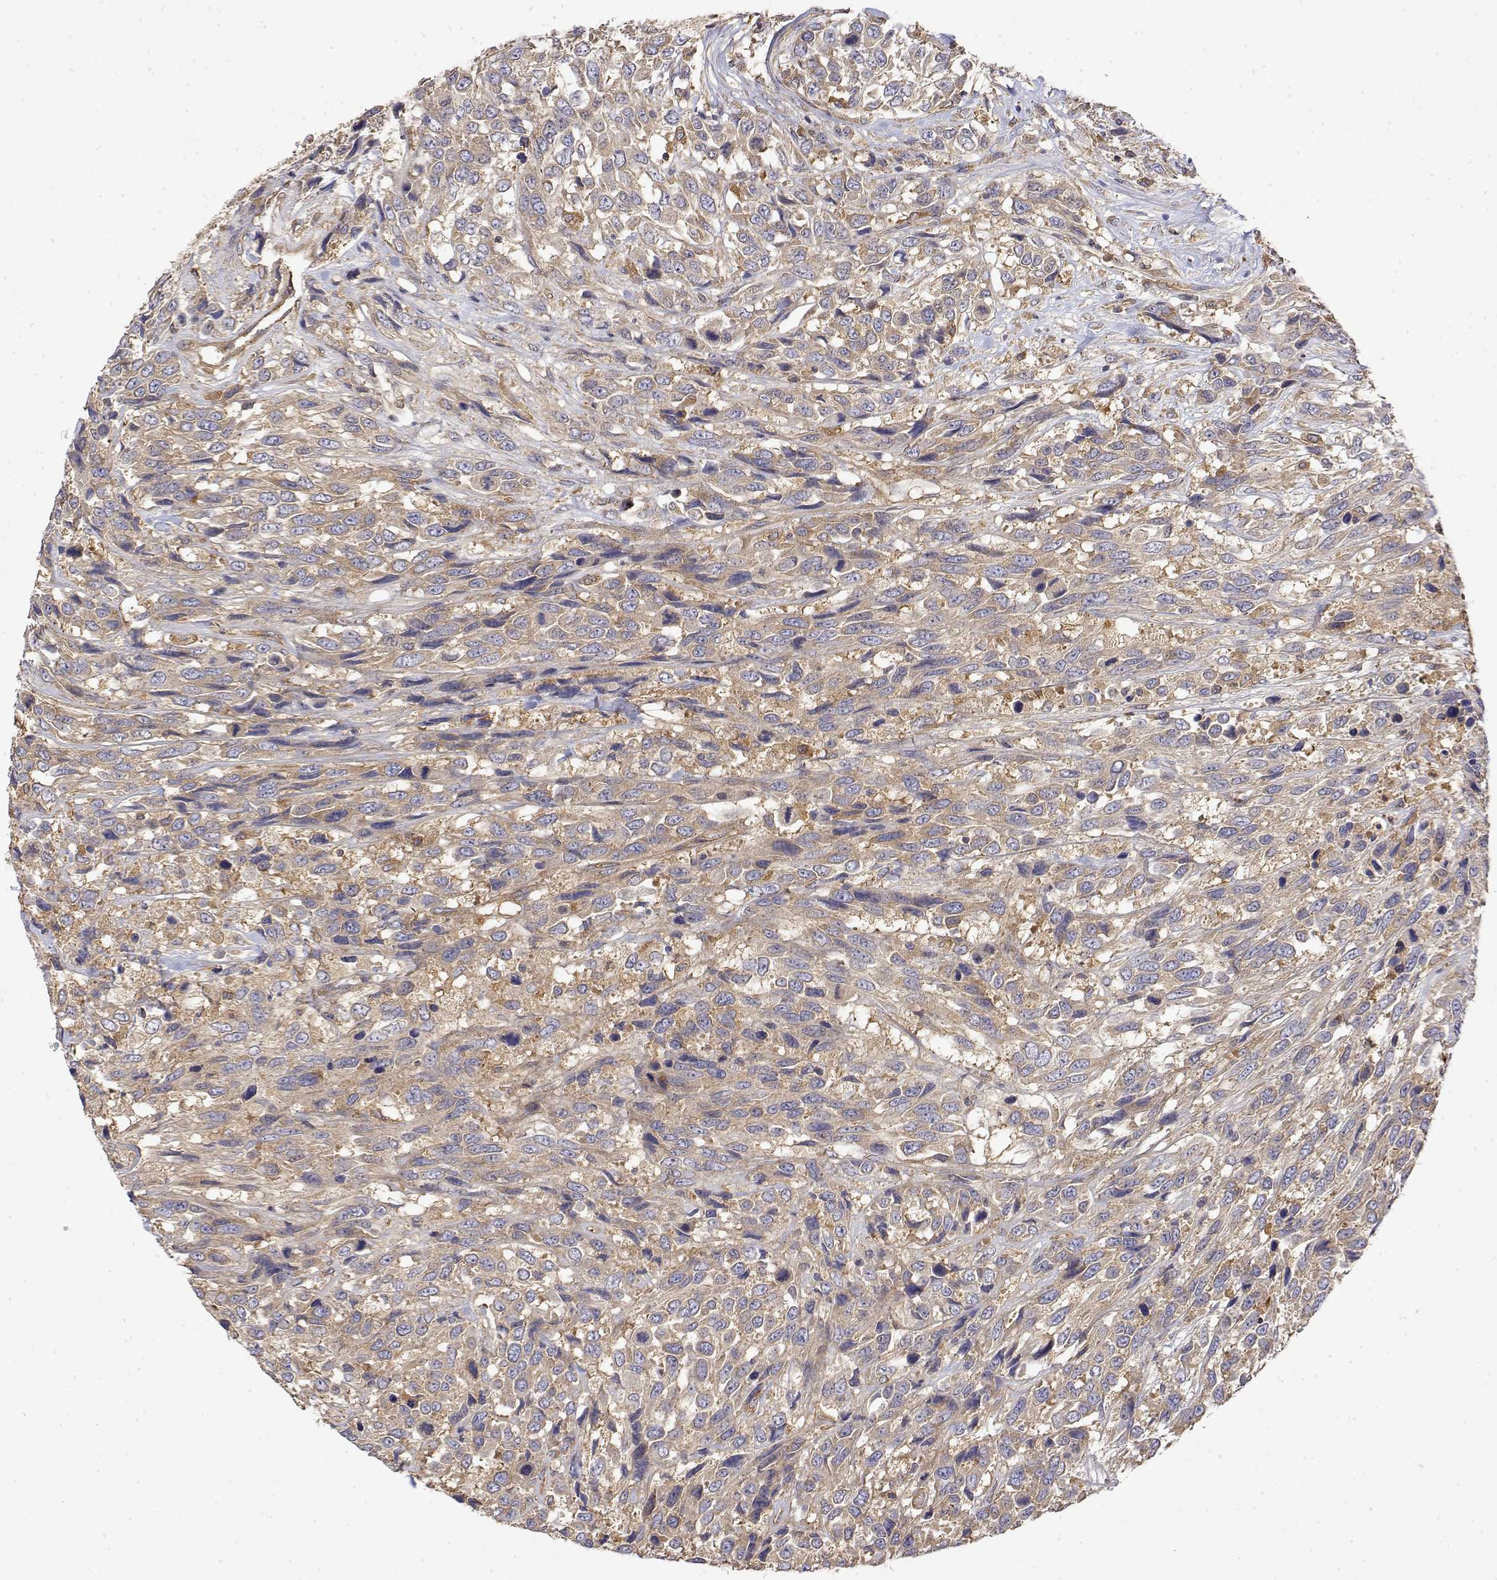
{"staining": {"intensity": "weak", "quantity": ">75%", "location": "cytoplasmic/membranous"}, "tissue": "urothelial cancer", "cell_type": "Tumor cells", "image_type": "cancer", "snomed": [{"axis": "morphology", "description": "Urothelial carcinoma, High grade"}, {"axis": "topography", "description": "Urinary bladder"}], "caption": "Urothelial cancer stained with a protein marker exhibits weak staining in tumor cells.", "gene": "PACSIN2", "patient": {"sex": "female", "age": 70}}